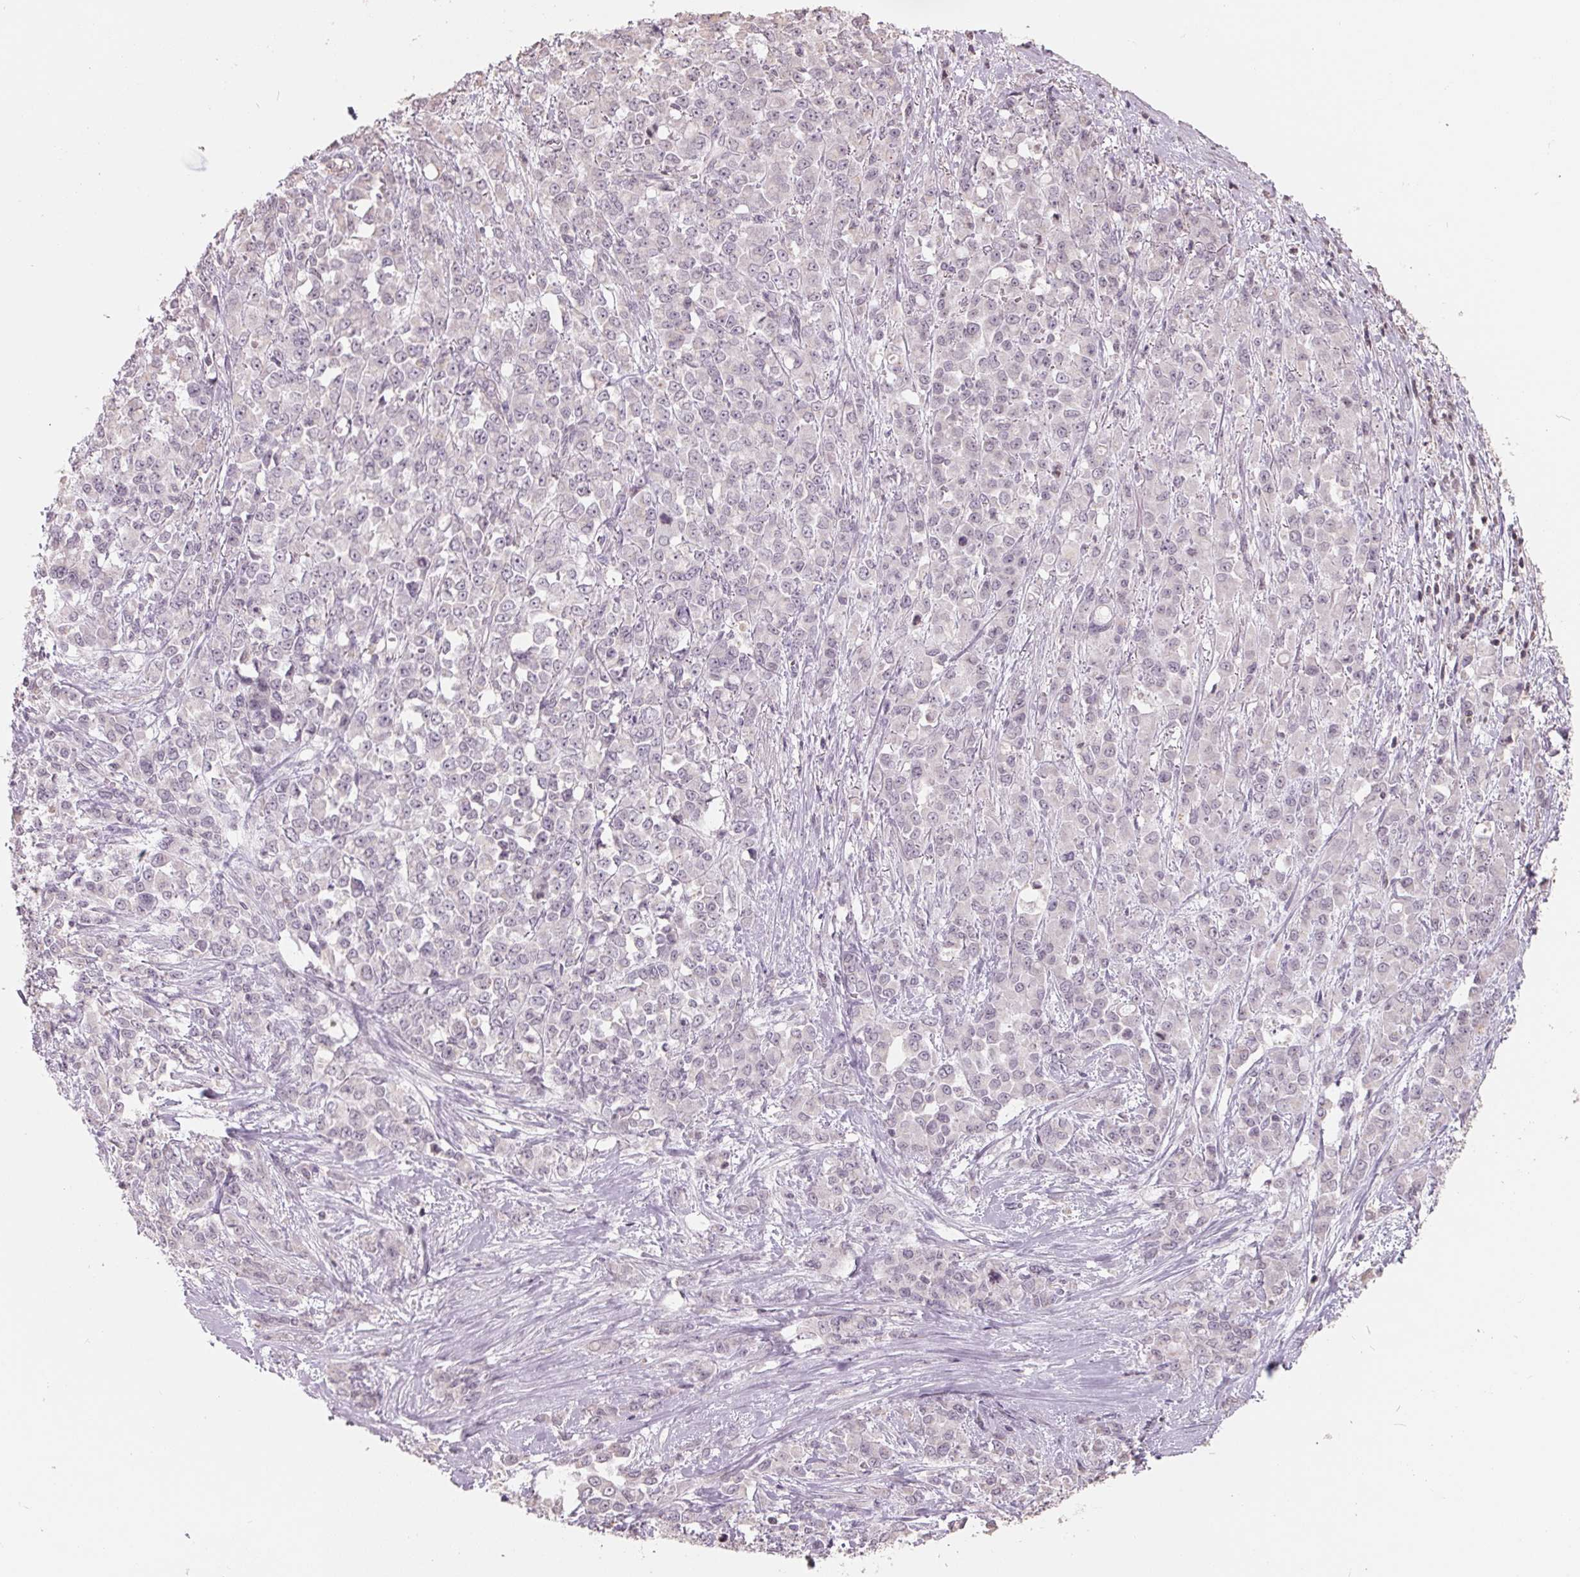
{"staining": {"intensity": "negative", "quantity": "none", "location": "none"}, "tissue": "stomach cancer", "cell_type": "Tumor cells", "image_type": "cancer", "snomed": [{"axis": "morphology", "description": "Adenocarcinoma, NOS"}, {"axis": "topography", "description": "Stomach"}], "caption": "Immunohistochemical staining of human stomach adenocarcinoma demonstrates no significant expression in tumor cells. Nuclei are stained in blue.", "gene": "FTCD", "patient": {"sex": "female", "age": 76}}